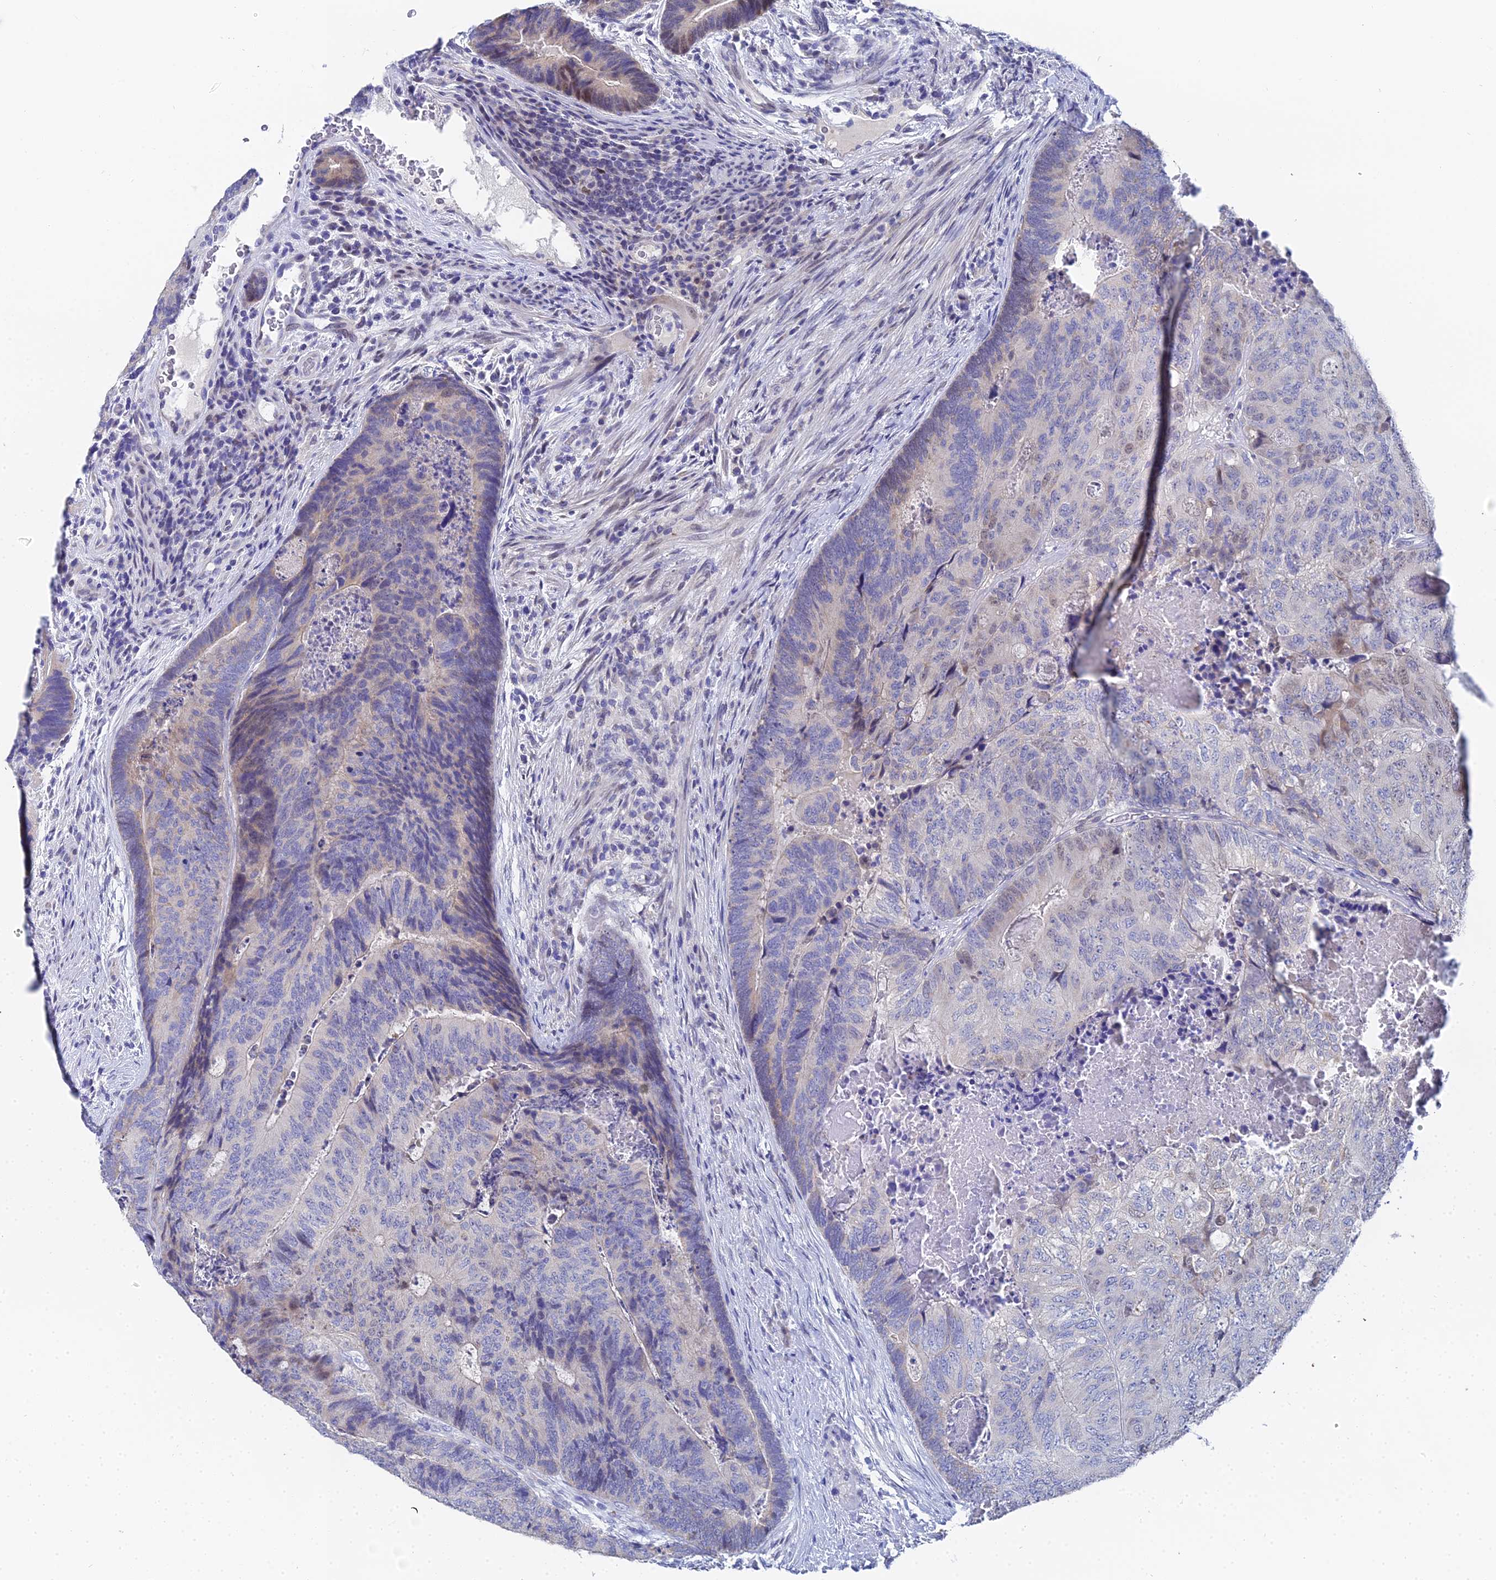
{"staining": {"intensity": "weak", "quantity": "<25%", "location": "nuclear"}, "tissue": "colorectal cancer", "cell_type": "Tumor cells", "image_type": "cancer", "snomed": [{"axis": "morphology", "description": "Adenocarcinoma, NOS"}, {"axis": "topography", "description": "Colon"}], "caption": "High power microscopy photomicrograph of an IHC histopathology image of adenocarcinoma (colorectal), revealing no significant expression in tumor cells.", "gene": "OCM", "patient": {"sex": "female", "age": 67}}